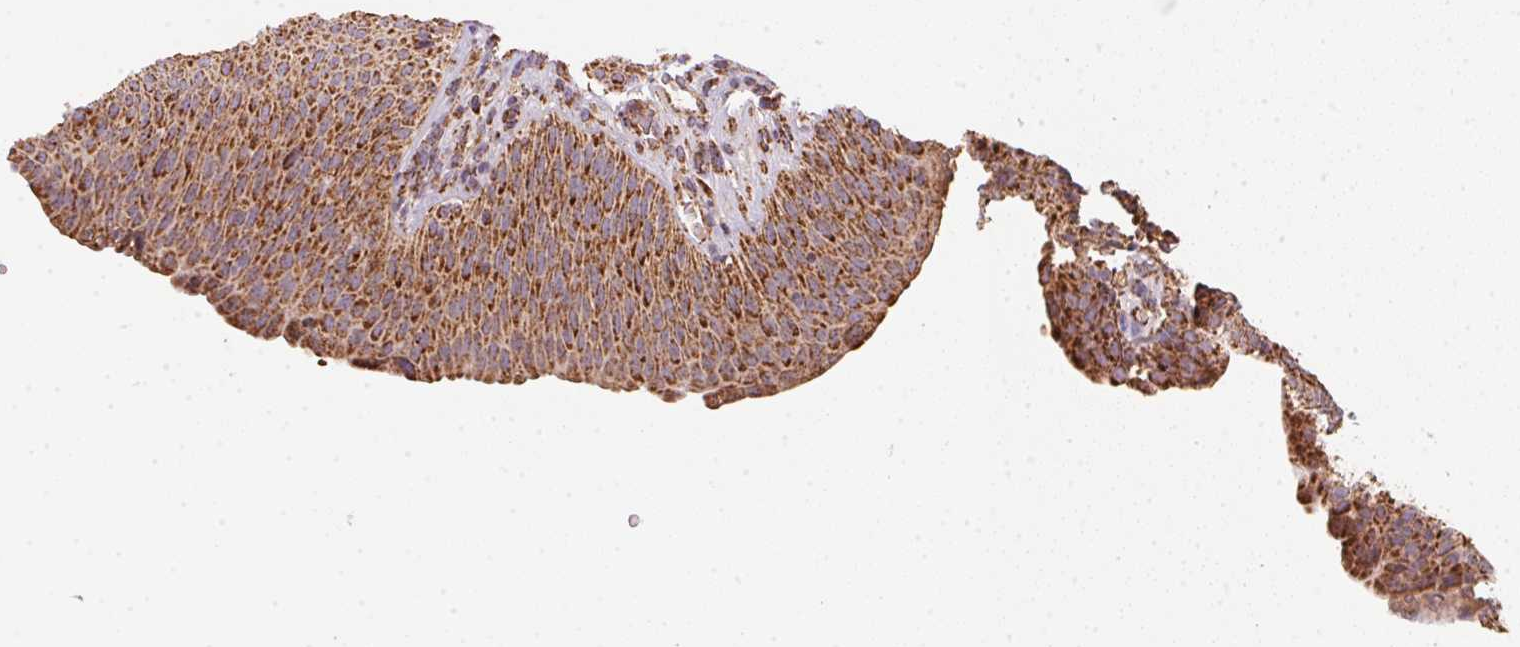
{"staining": {"intensity": "strong", "quantity": ">75%", "location": "cytoplasmic/membranous"}, "tissue": "urinary bladder", "cell_type": "Urothelial cells", "image_type": "normal", "snomed": [{"axis": "morphology", "description": "Normal tissue, NOS"}, {"axis": "topography", "description": "Urinary bladder"}, {"axis": "topography", "description": "Peripheral nerve tissue"}], "caption": "Immunohistochemistry (IHC) of normal human urinary bladder displays high levels of strong cytoplasmic/membranous positivity in about >75% of urothelial cells. Immunohistochemistry stains the protein in brown and the nuclei are stained blue.", "gene": "NDUFS2", "patient": {"sex": "male", "age": 66}}